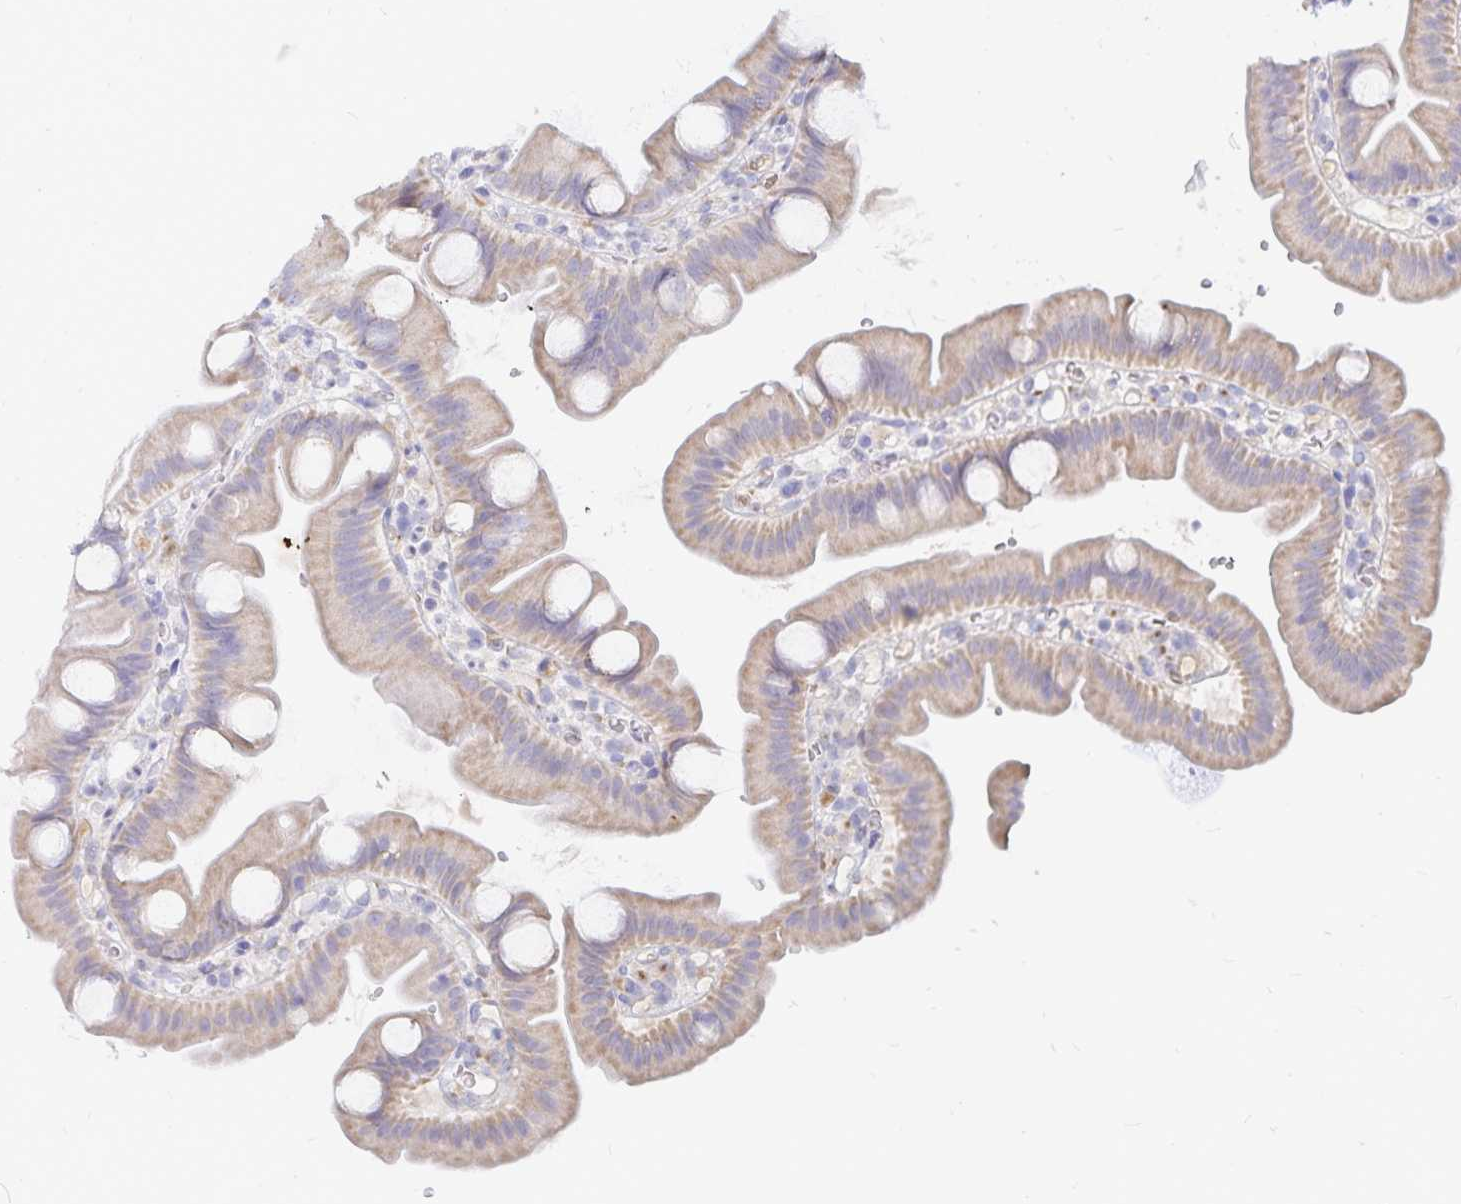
{"staining": {"intensity": "moderate", "quantity": "25%-75%", "location": "cytoplasmic/membranous"}, "tissue": "small intestine", "cell_type": "Glandular cells", "image_type": "normal", "snomed": [{"axis": "morphology", "description": "Normal tissue, NOS"}, {"axis": "topography", "description": "Small intestine"}], "caption": "Protein staining reveals moderate cytoplasmic/membranous positivity in approximately 25%-75% of glandular cells in normal small intestine.", "gene": "PKHD1", "patient": {"sex": "female", "age": 68}}